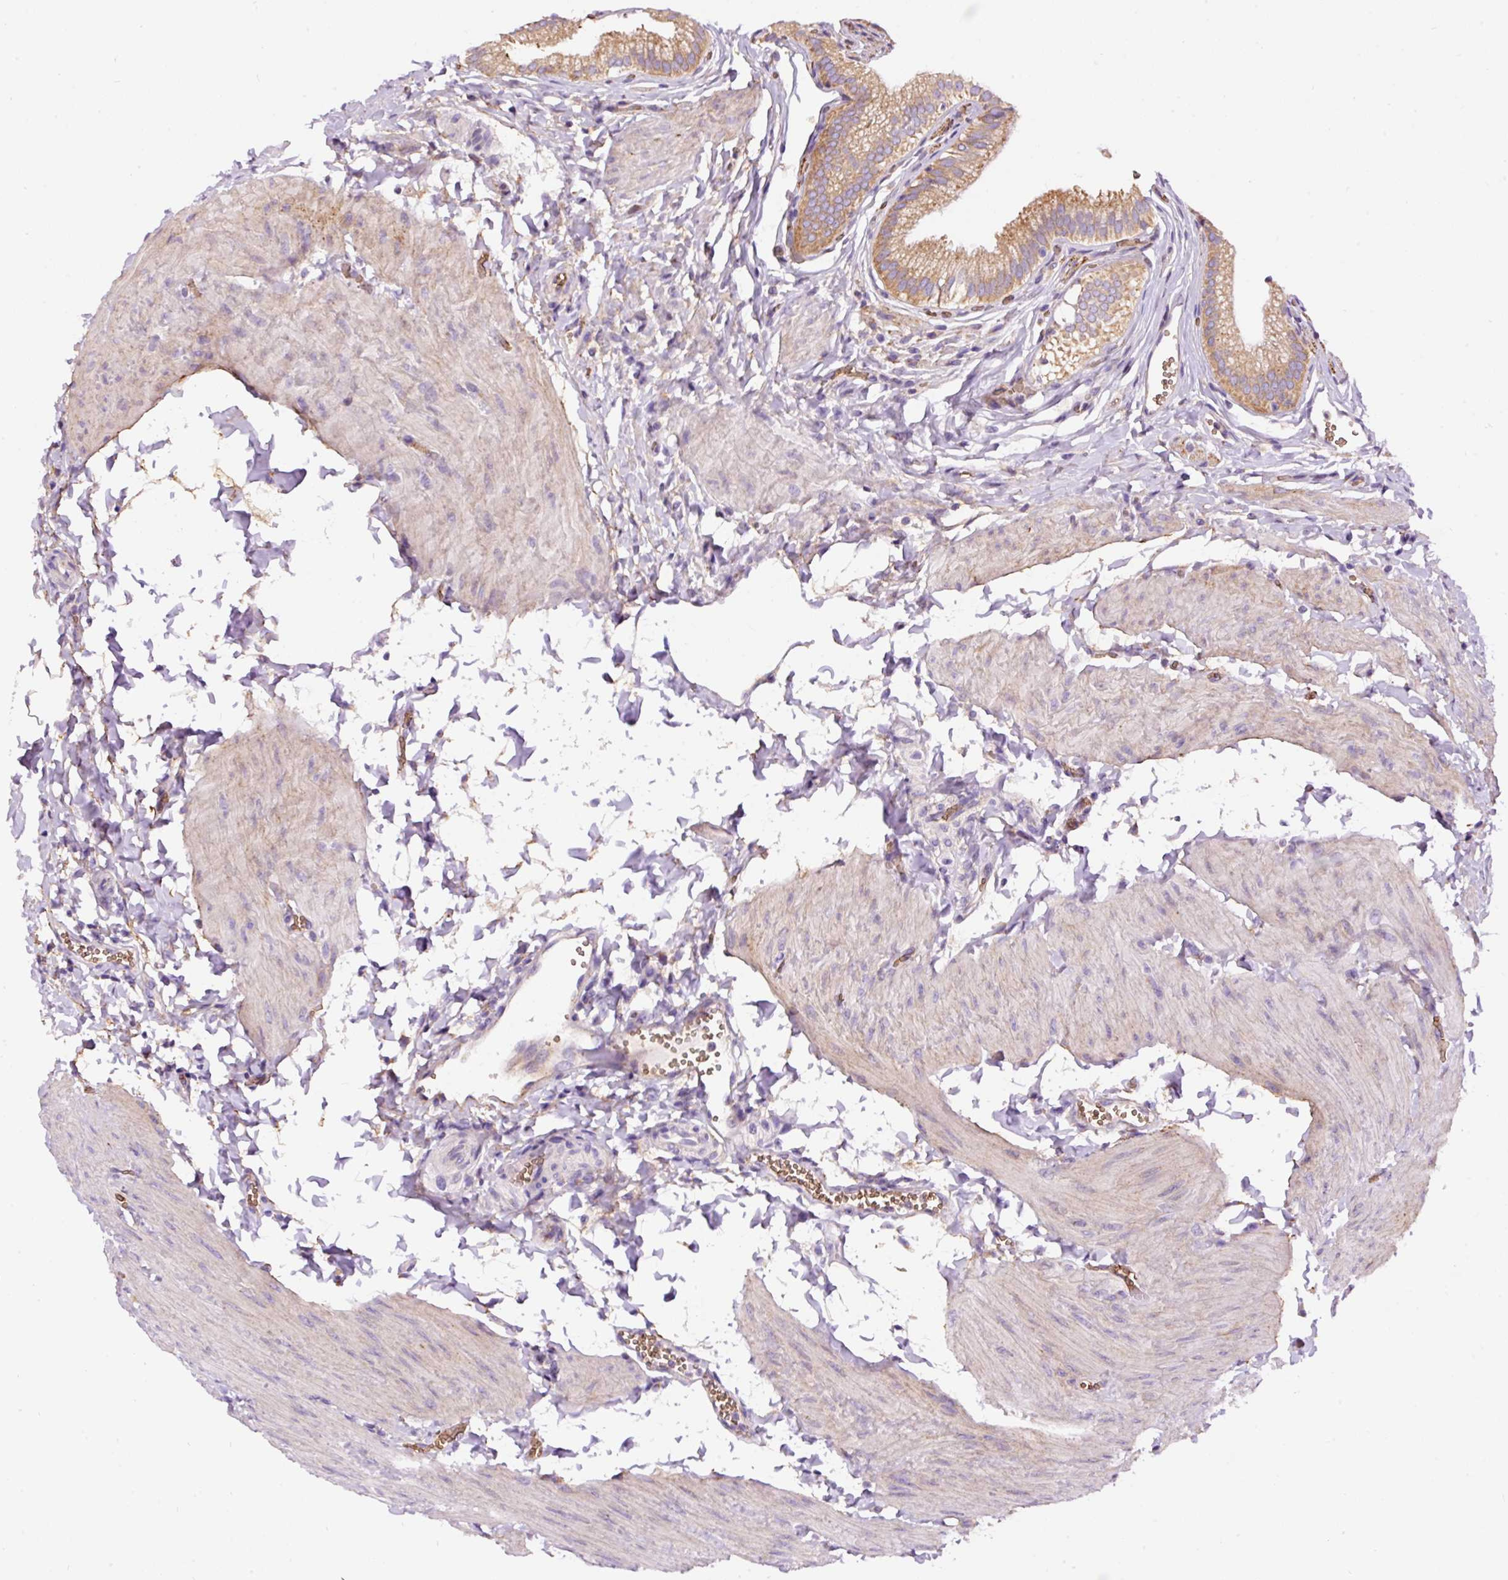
{"staining": {"intensity": "moderate", "quantity": ">75%", "location": "cytoplasmic/membranous"}, "tissue": "gallbladder", "cell_type": "Glandular cells", "image_type": "normal", "snomed": [{"axis": "morphology", "description": "Normal tissue, NOS"}, {"axis": "topography", "description": "Gallbladder"}, {"axis": "topography", "description": "Peripheral nerve tissue"}], "caption": "This micrograph reveals IHC staining of benign human gallbladder, with medium moderate cytoplasmic/membranous positivity in about >75% of glandular cells.", "gene": "PRRC2A", "patient": {"sex": "male", "age": 17}}